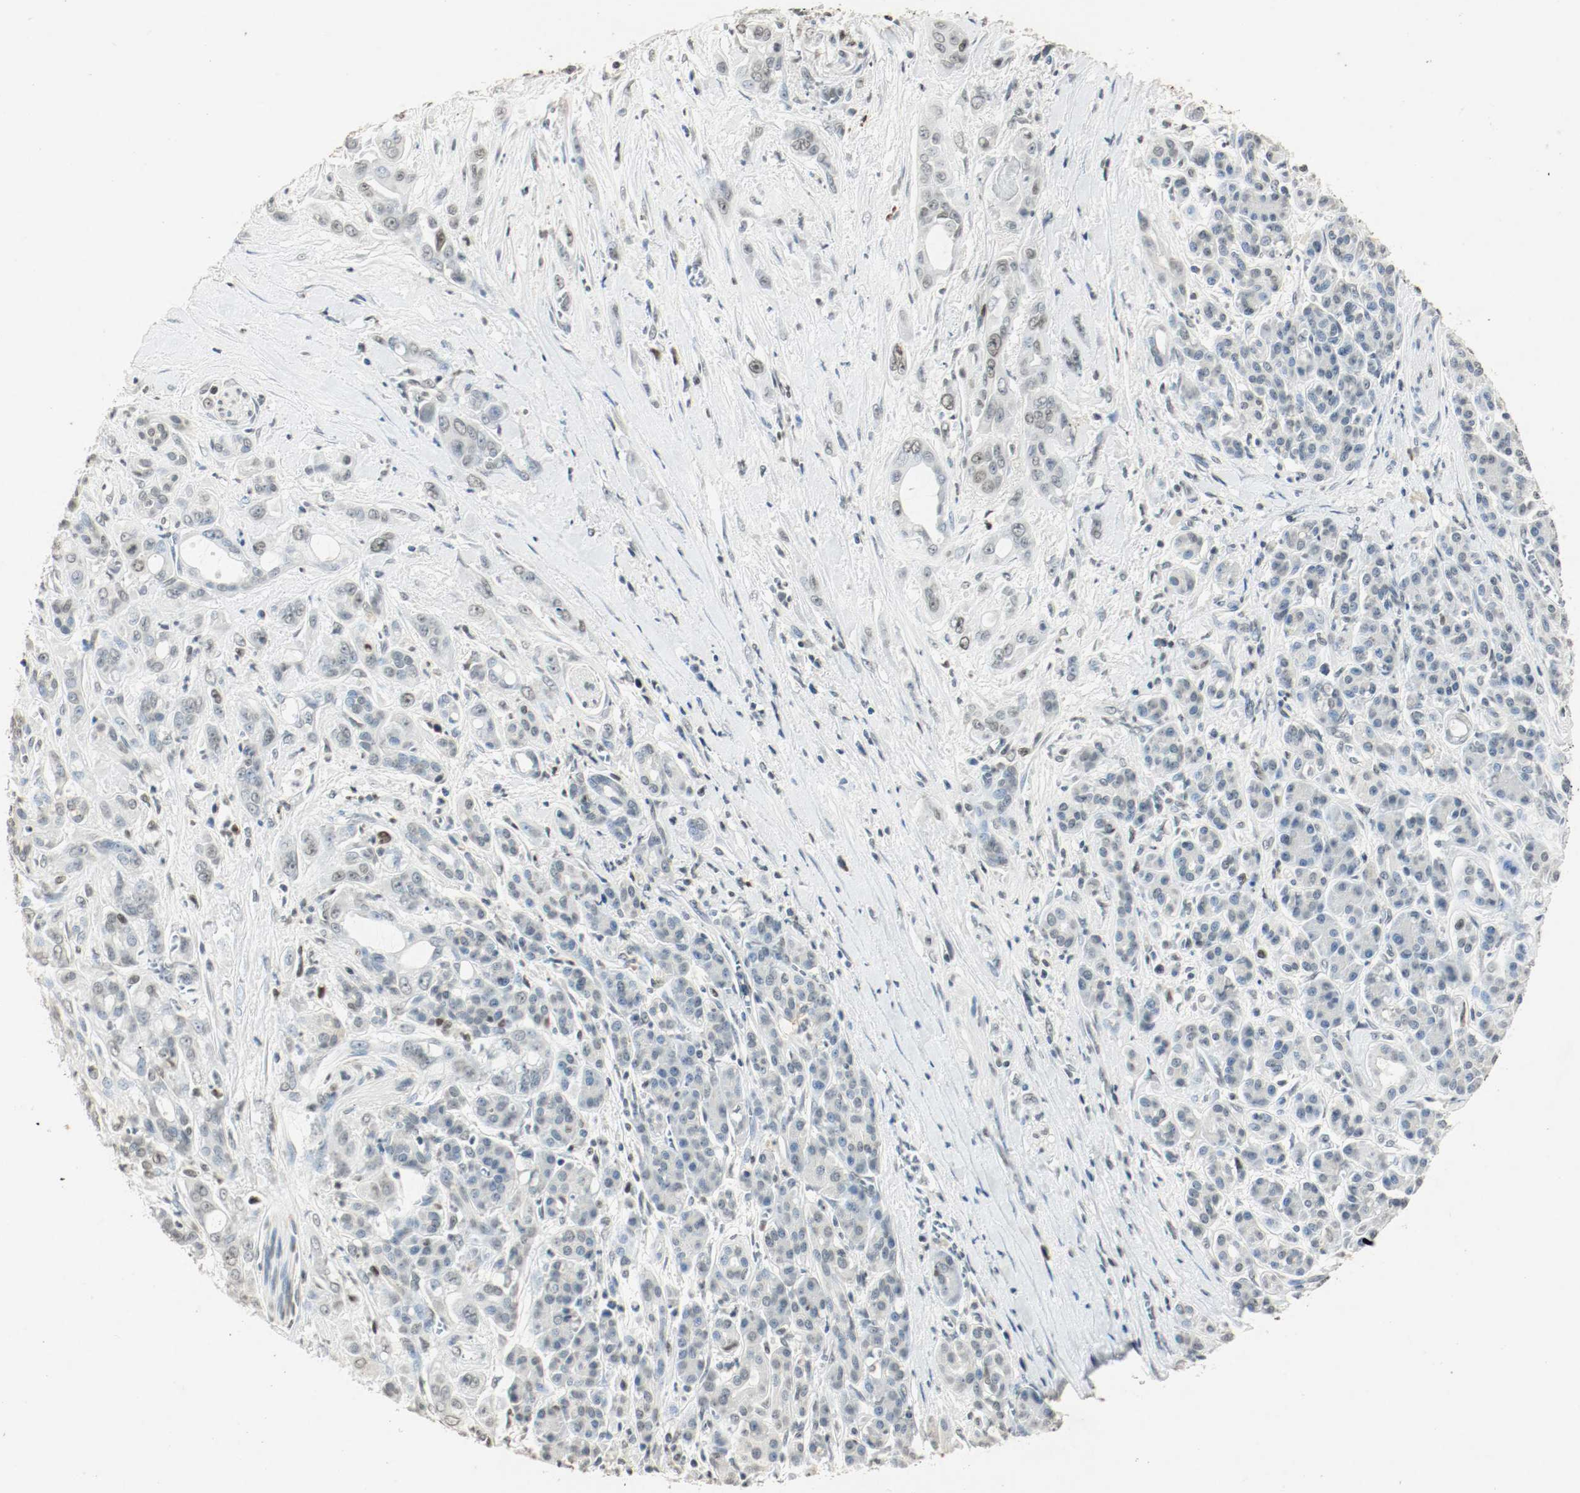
{"staining": {"intensity": "weak", "quantity": "25%-75%", "location": "nuclear"}, "tissue": "pancreatic cancer", "cell_type": "Tumor cells", "image_type": "cancer", "snomed": [{"axis": "morphology", "description": "Adenocarcinoma, NOS"}, {"axis": "topography", "description": "Pancreas"}], "caption": "Immunohistochemical staining of human pancreatic cancer (adenocarcinoma) exhibits low levels of weak nuclear expression in about 25%-75% of tumor cells. (DAB IHC with brightfield microscopy, high magnification).", "gene": "DNMT1", "patient": {"sex": "male", "age": 59}}